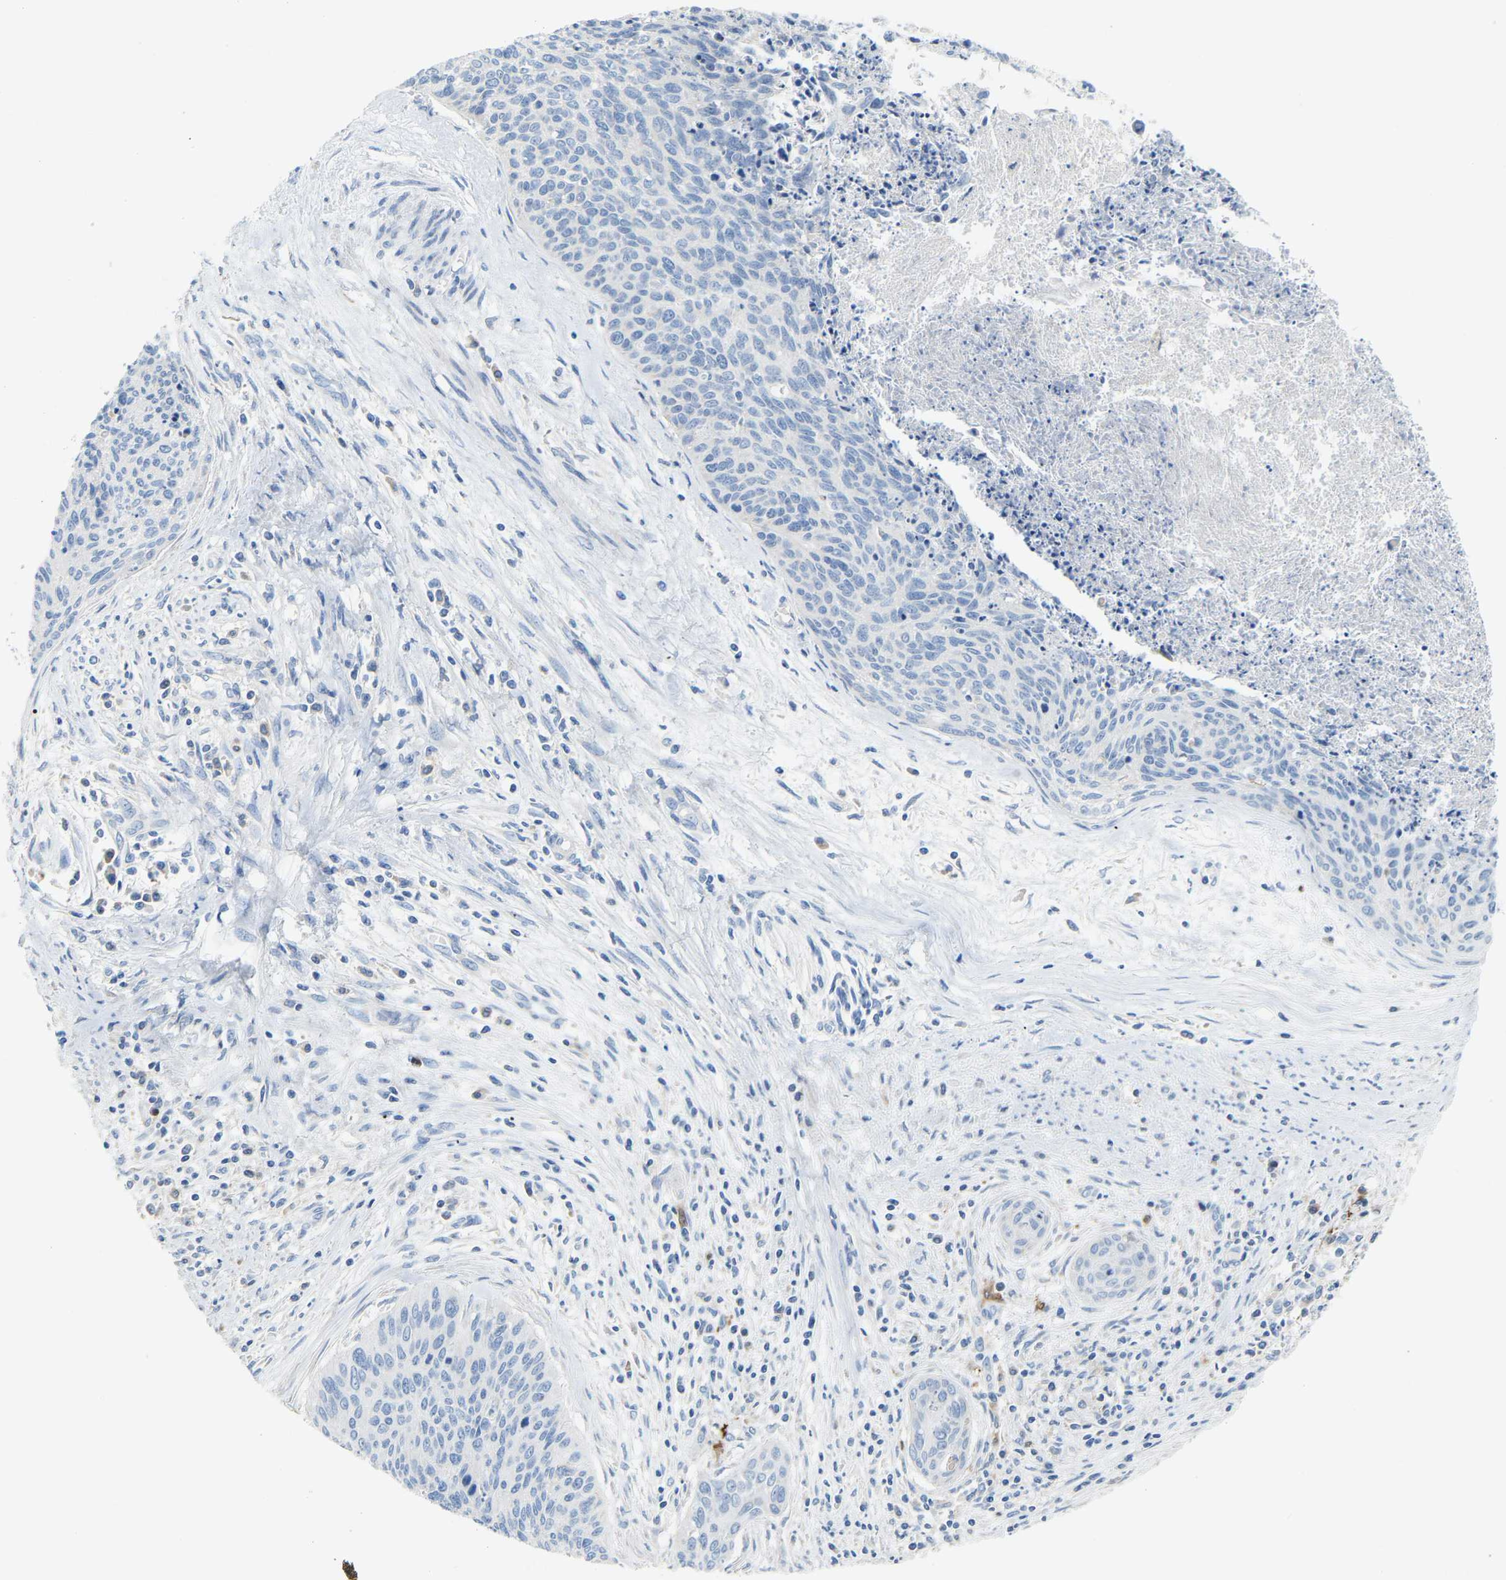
{"staining": {"intensity": "negative", "quantity": "none", "location": "none"}, "tissue": "cervical cancer", "cell_type": "Tumor cells", "image_type": "cancer", "snomed": [{"axis": "morphology", "description": "Squamous cell carcinoma, NOS"}, {"axis": "topography", "description": "Cervix"}], "caption": "Cervical squamous cell carcinoma stained for a protein using IHC exhibits no expression tumor cells.", "gene": "CROT", "patient": {"sex": "female", "age": 55}}